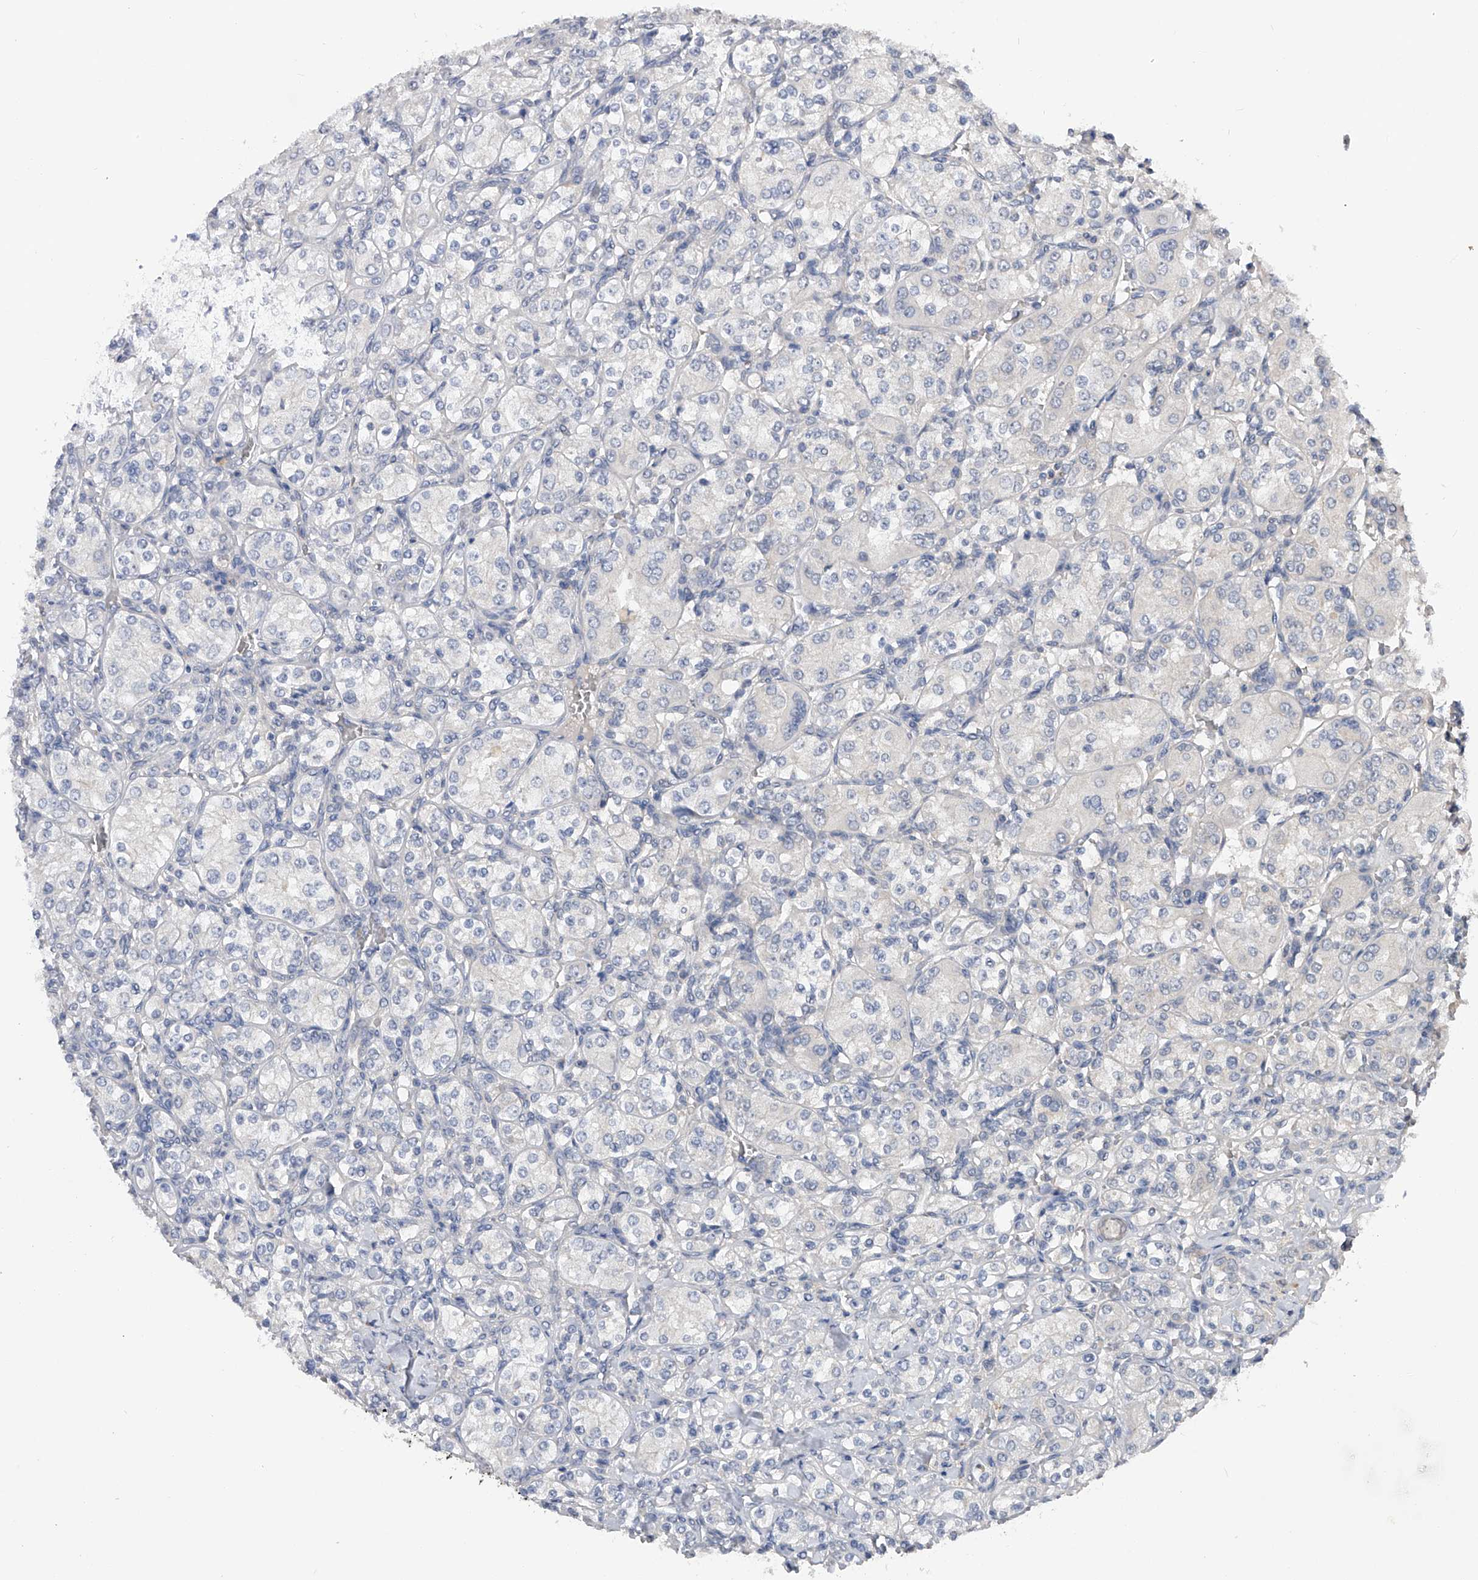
{"staining": {"intensity": "negative", "quantity": "none", "location": "none"}, "tissue": "renal cancer", "cell_type": "Tumor cells", "image_type": "cancer", "snomed": [{"axis": "morphology", "description": "Adenocarcinoma, NOS"}, {"axis": "topography", "description": "Kidney"}], "caption": "IHC image of renal cancer (adenocarcinoma) stained for a protein (brown), which shows no expression in tumor cells.", "gene": "CFAP298", "patient": {"sex": "male", "age": 77}}